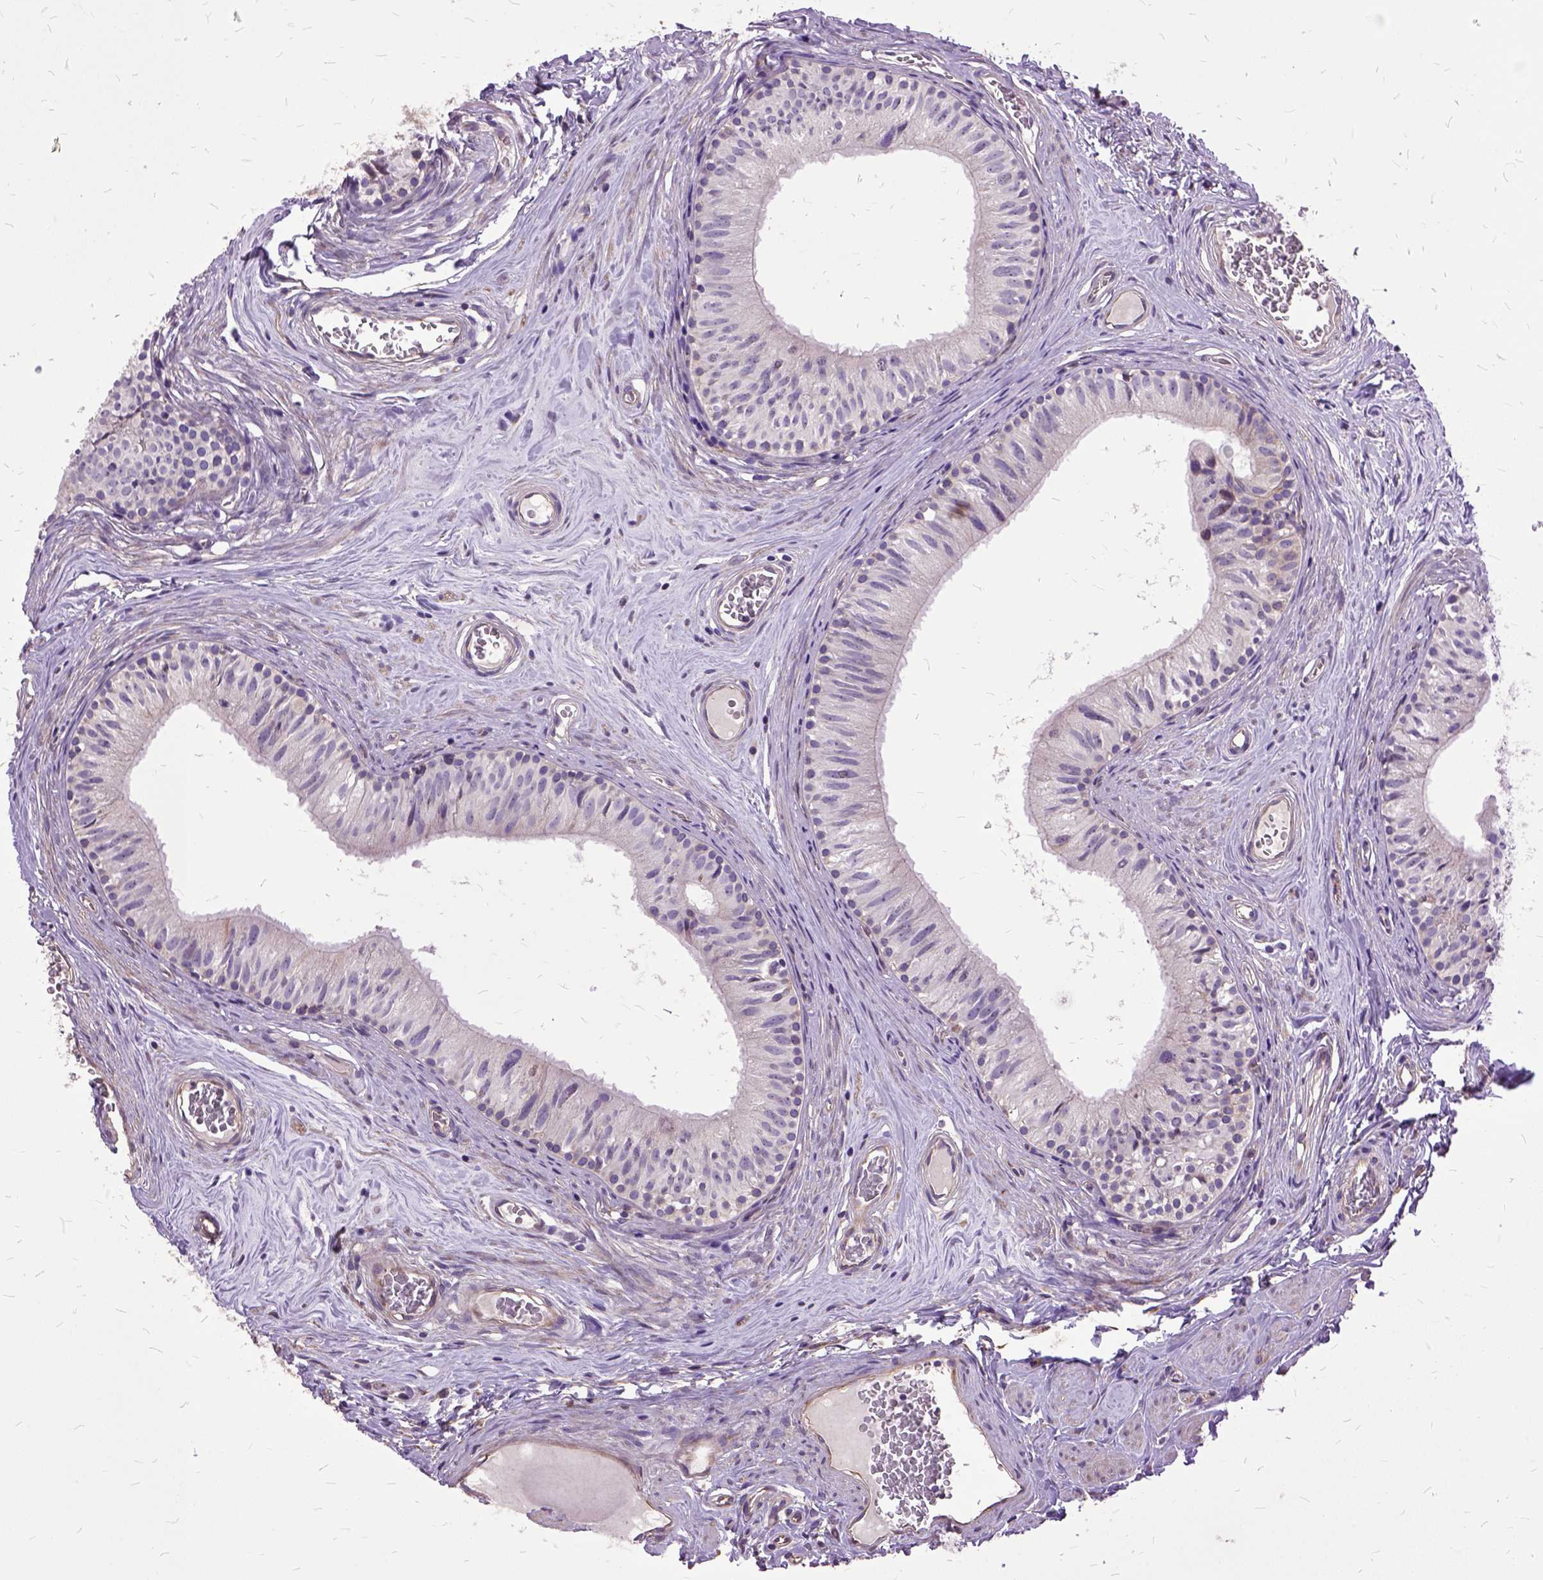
{"staining": {"intensity": "negative", "quantity": "none", "location": "none"}, "tissue": "epididymis", "cell_type": "Glandular cells", "image_type": "normal", "snomed": [{"axis": "morphology", "description": "Normal tissue, NOS"}, {"axis": "topography", "description": "Epididymis"}], "caption": "Immunohistochemistry histopathology image of unremarkable epididymis: epididymis stained with DAB (3,3'-diaminobenzidine) exhibits no significant protein positivity in glandular cells. (Stains: DAB immunohistochemistry with hematoxylin counter stain, Microscopy: brightfield microscopy at high magnification).", "gene": "AREG", "patient": {"sex": "male", "age": 52}}